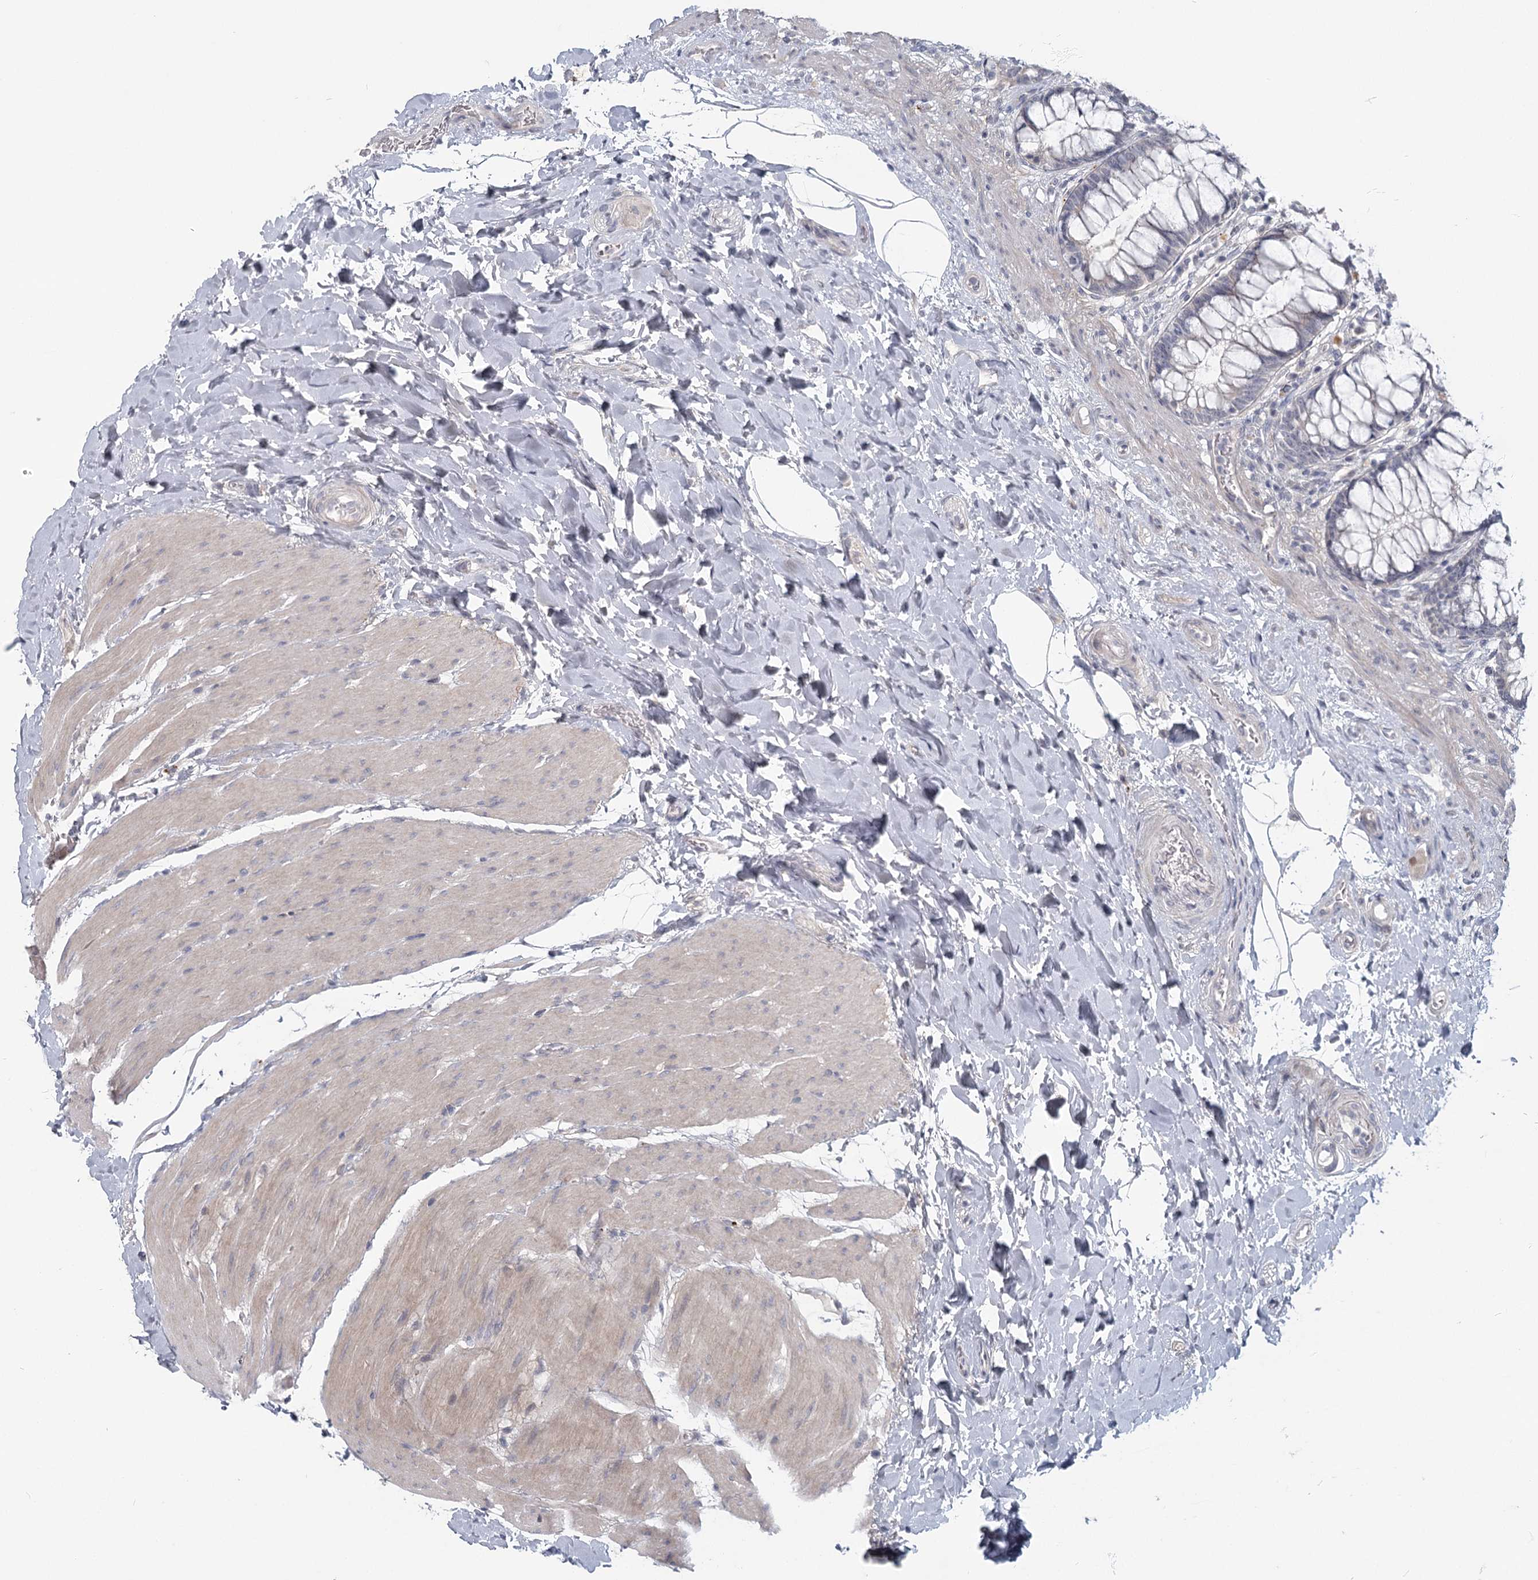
{"staining": {"intensity": "weak", "quantity": "<25%", "location": "cytoplasmic/membranous"}, "tissue": "rectum", "cell_type": "Glandular cells", "image_type": "normal", "snomed": [{"axis": "morphology", "description": "Normal tissue, NOS"}, {"axis": "topography", "description": "Rectum"}], "caption": "The immunohistochemistry photomicrograph has no significant expression in glandular cells of rectum.", "gene": "USP11", "patient": {"sex": "male", "age": 64}}